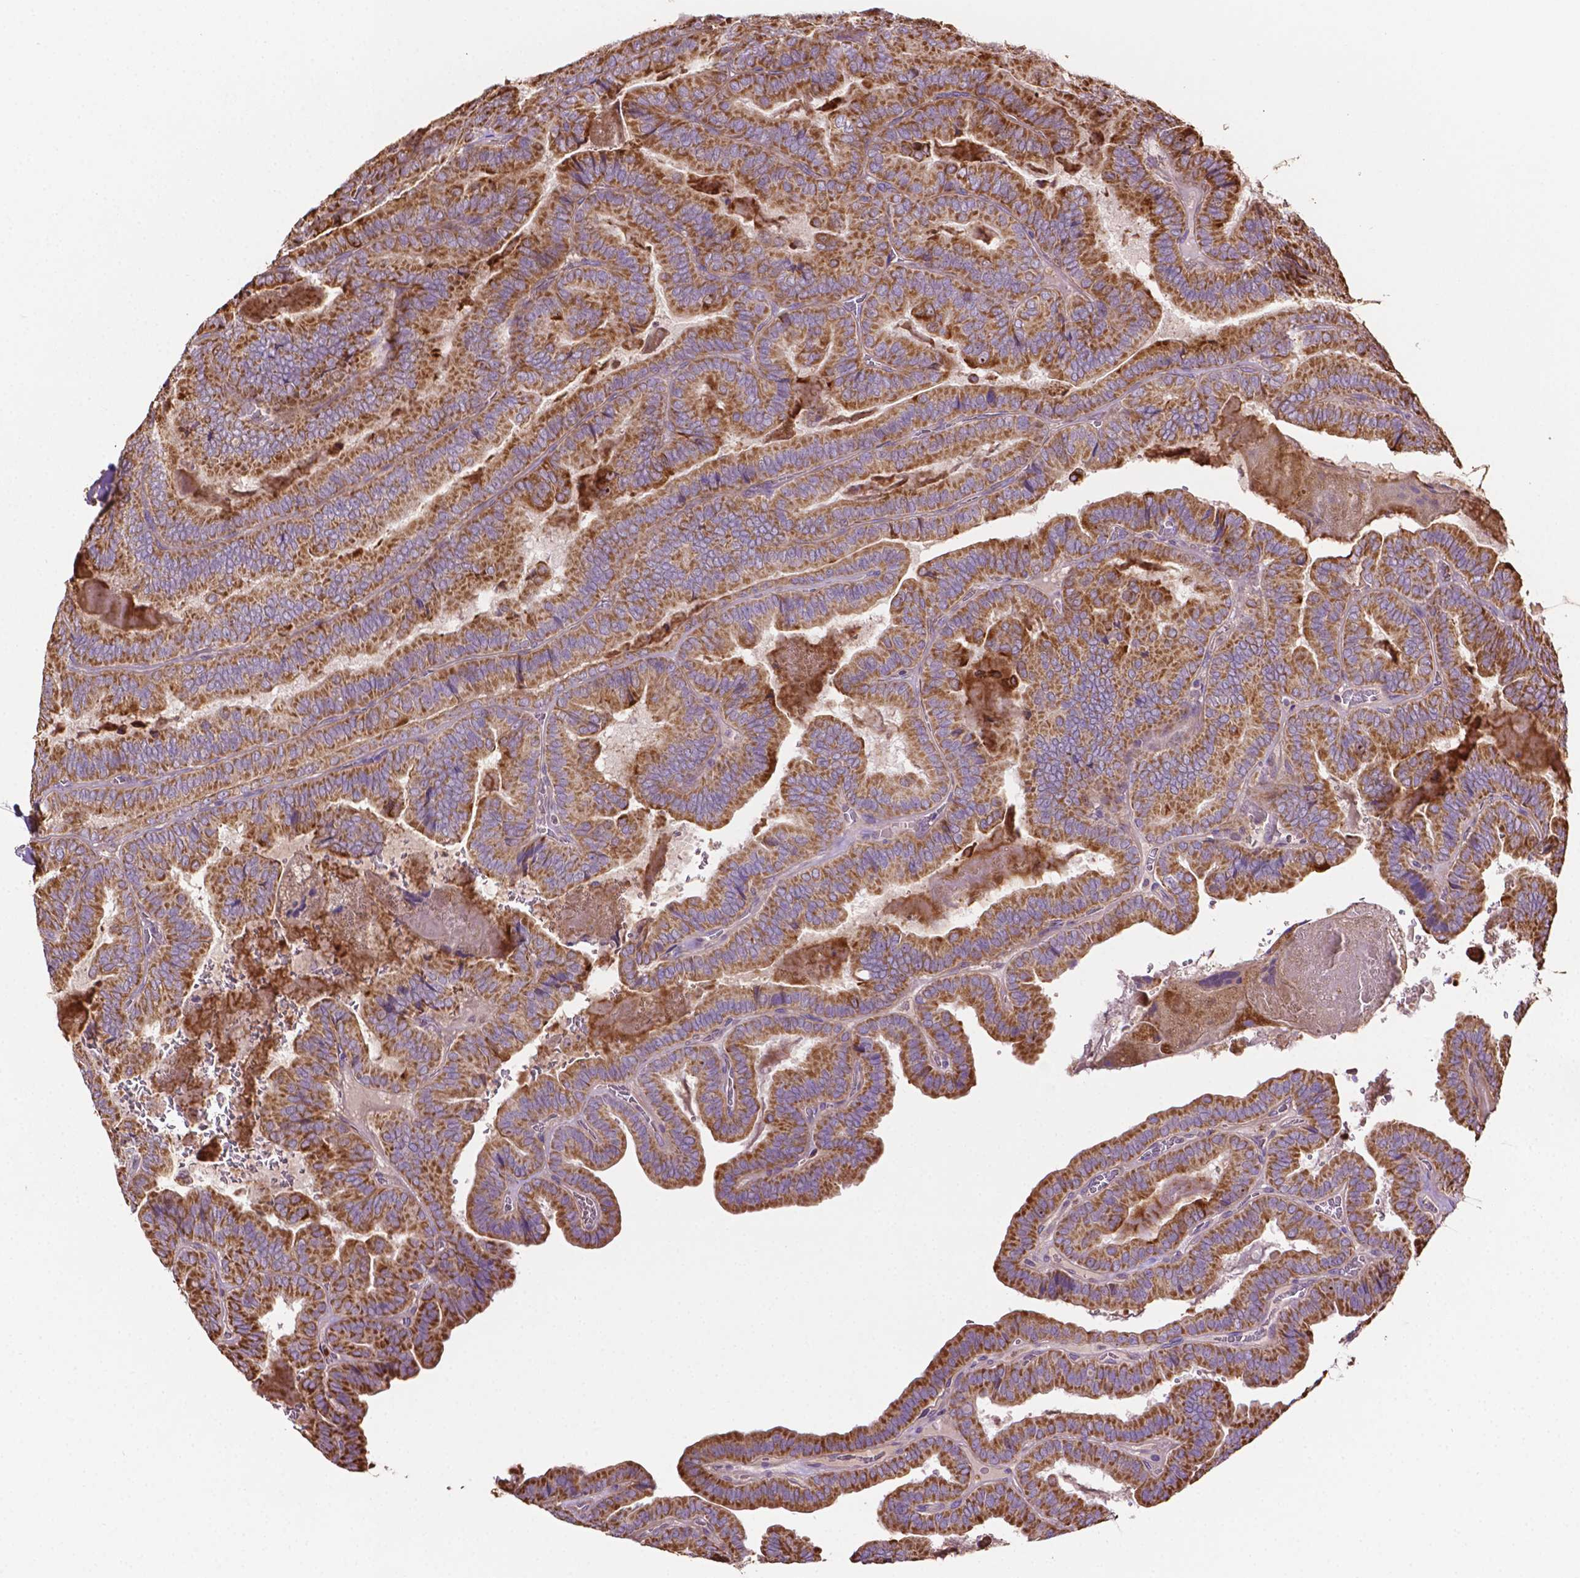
{"staining": {"intensity": "strong", "quantity": ">75%", "location": "cytoplasmic/membranous"}, "tissue": "thyroid cancer", "cell_type": "Tumor cells", "image_type": "cancer", "snomed": [{"axis": "morphology", "description": "Papillary adenocarcinoma, NOS"}, {"axis": "topography", "description": "Thyroid gland"}], "caption": "Human papillary adenocarcinoma (thyroid) stained with a brown dye demonstrates strong cytoplasmic/membranous positive expression in about >75% of tumor cells.", "gene": "LRR1", "patient": {"sex": "female", "age": 75}}